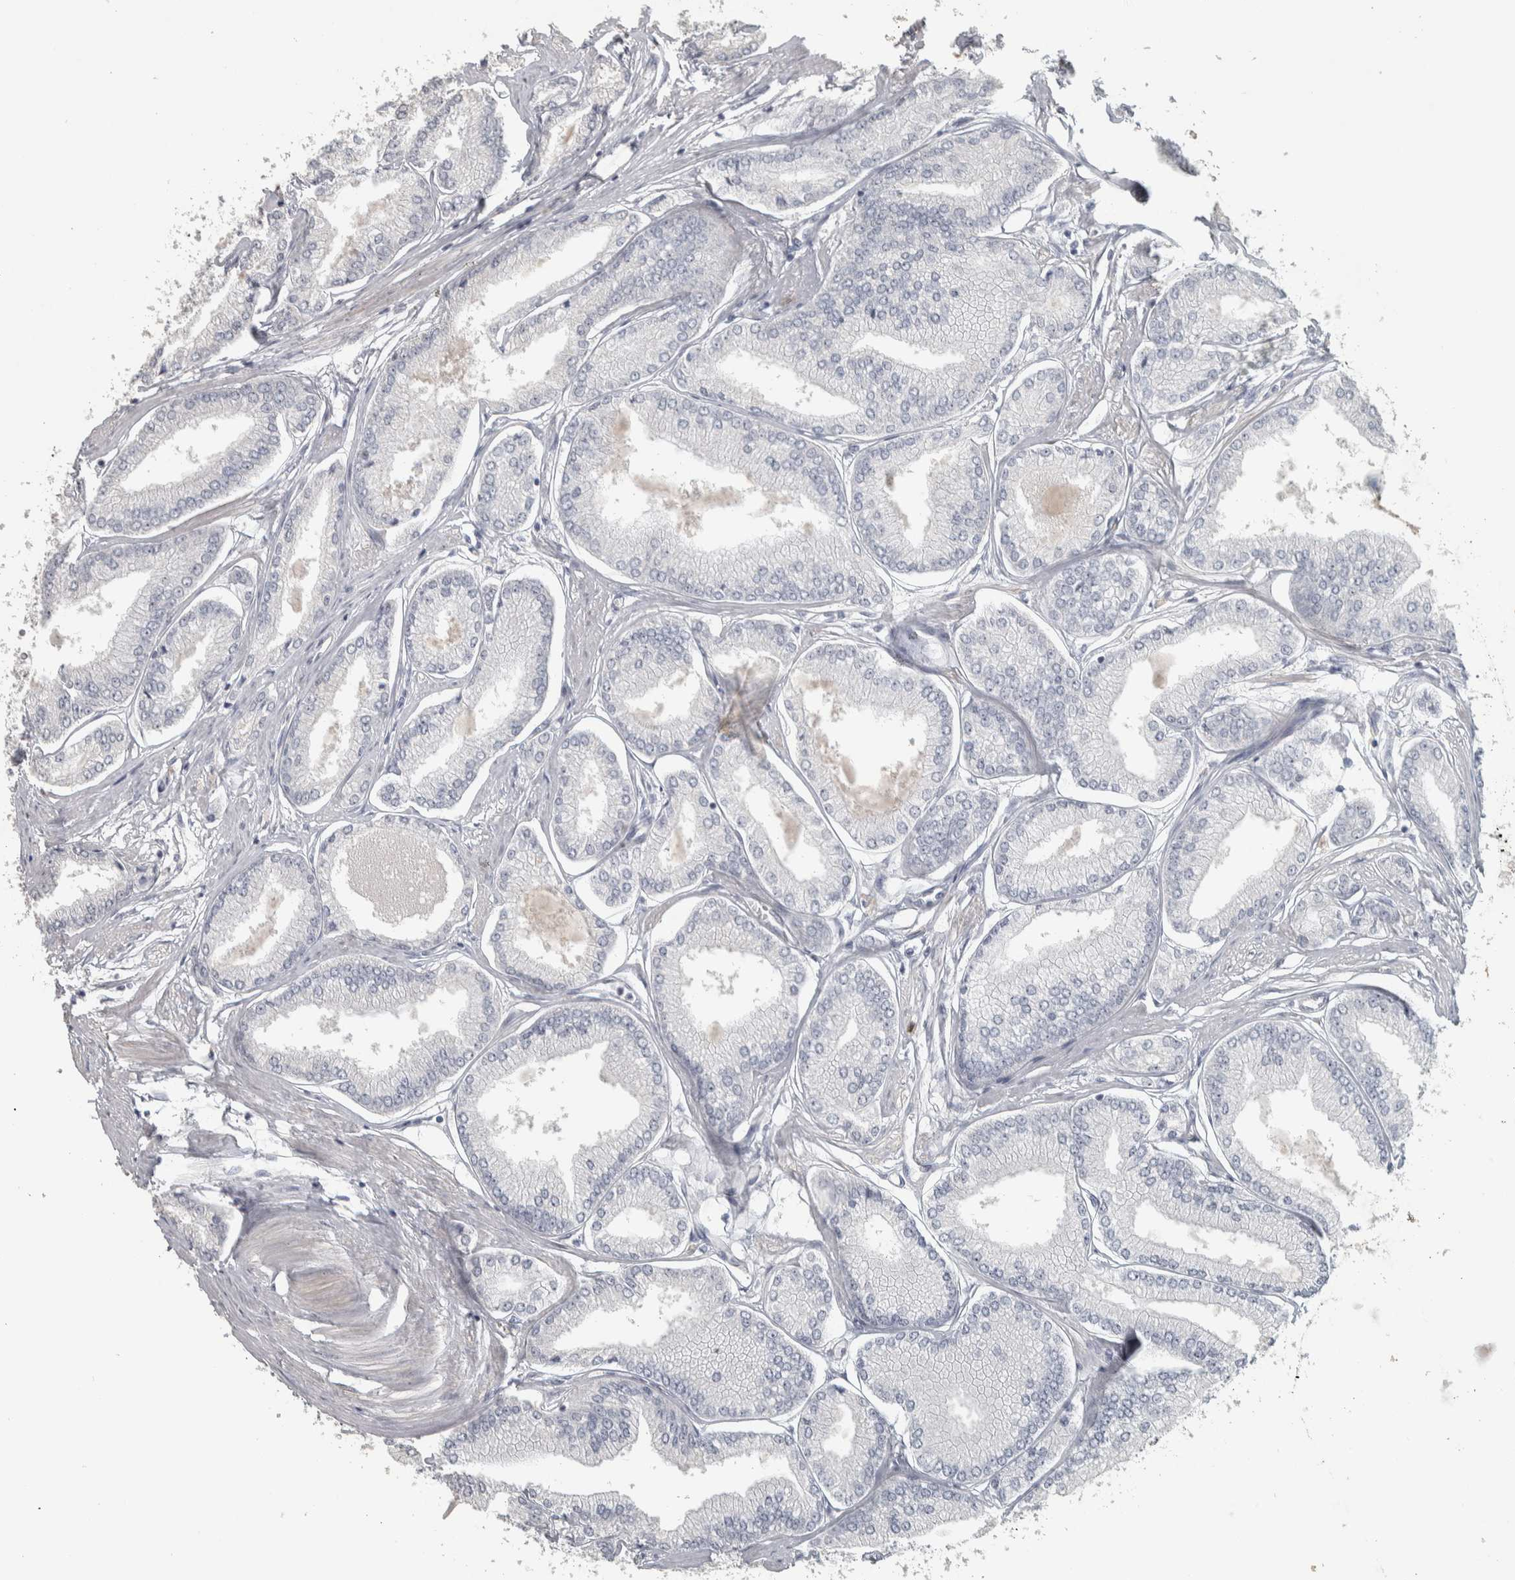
{"staining": {"intensity": "negative", "quantity": "none", "location": "none"}, "tissue": "prostate cancer", "cell_type": "Tumor cells", "image_type": "cancer", "snomed": [{"axis": "morphology", "description": "Adenocarcinoma, Low grade"}, {"axis": "topography", "description": "Prostate"}], "caption": "Adenocarcinoma (low-grade) (prostate) was stained to show a protein in brown. There is no significant expression in tumor cells.", "gene": "DCAF10", "patient": {"sex": "male", "age": 52}}